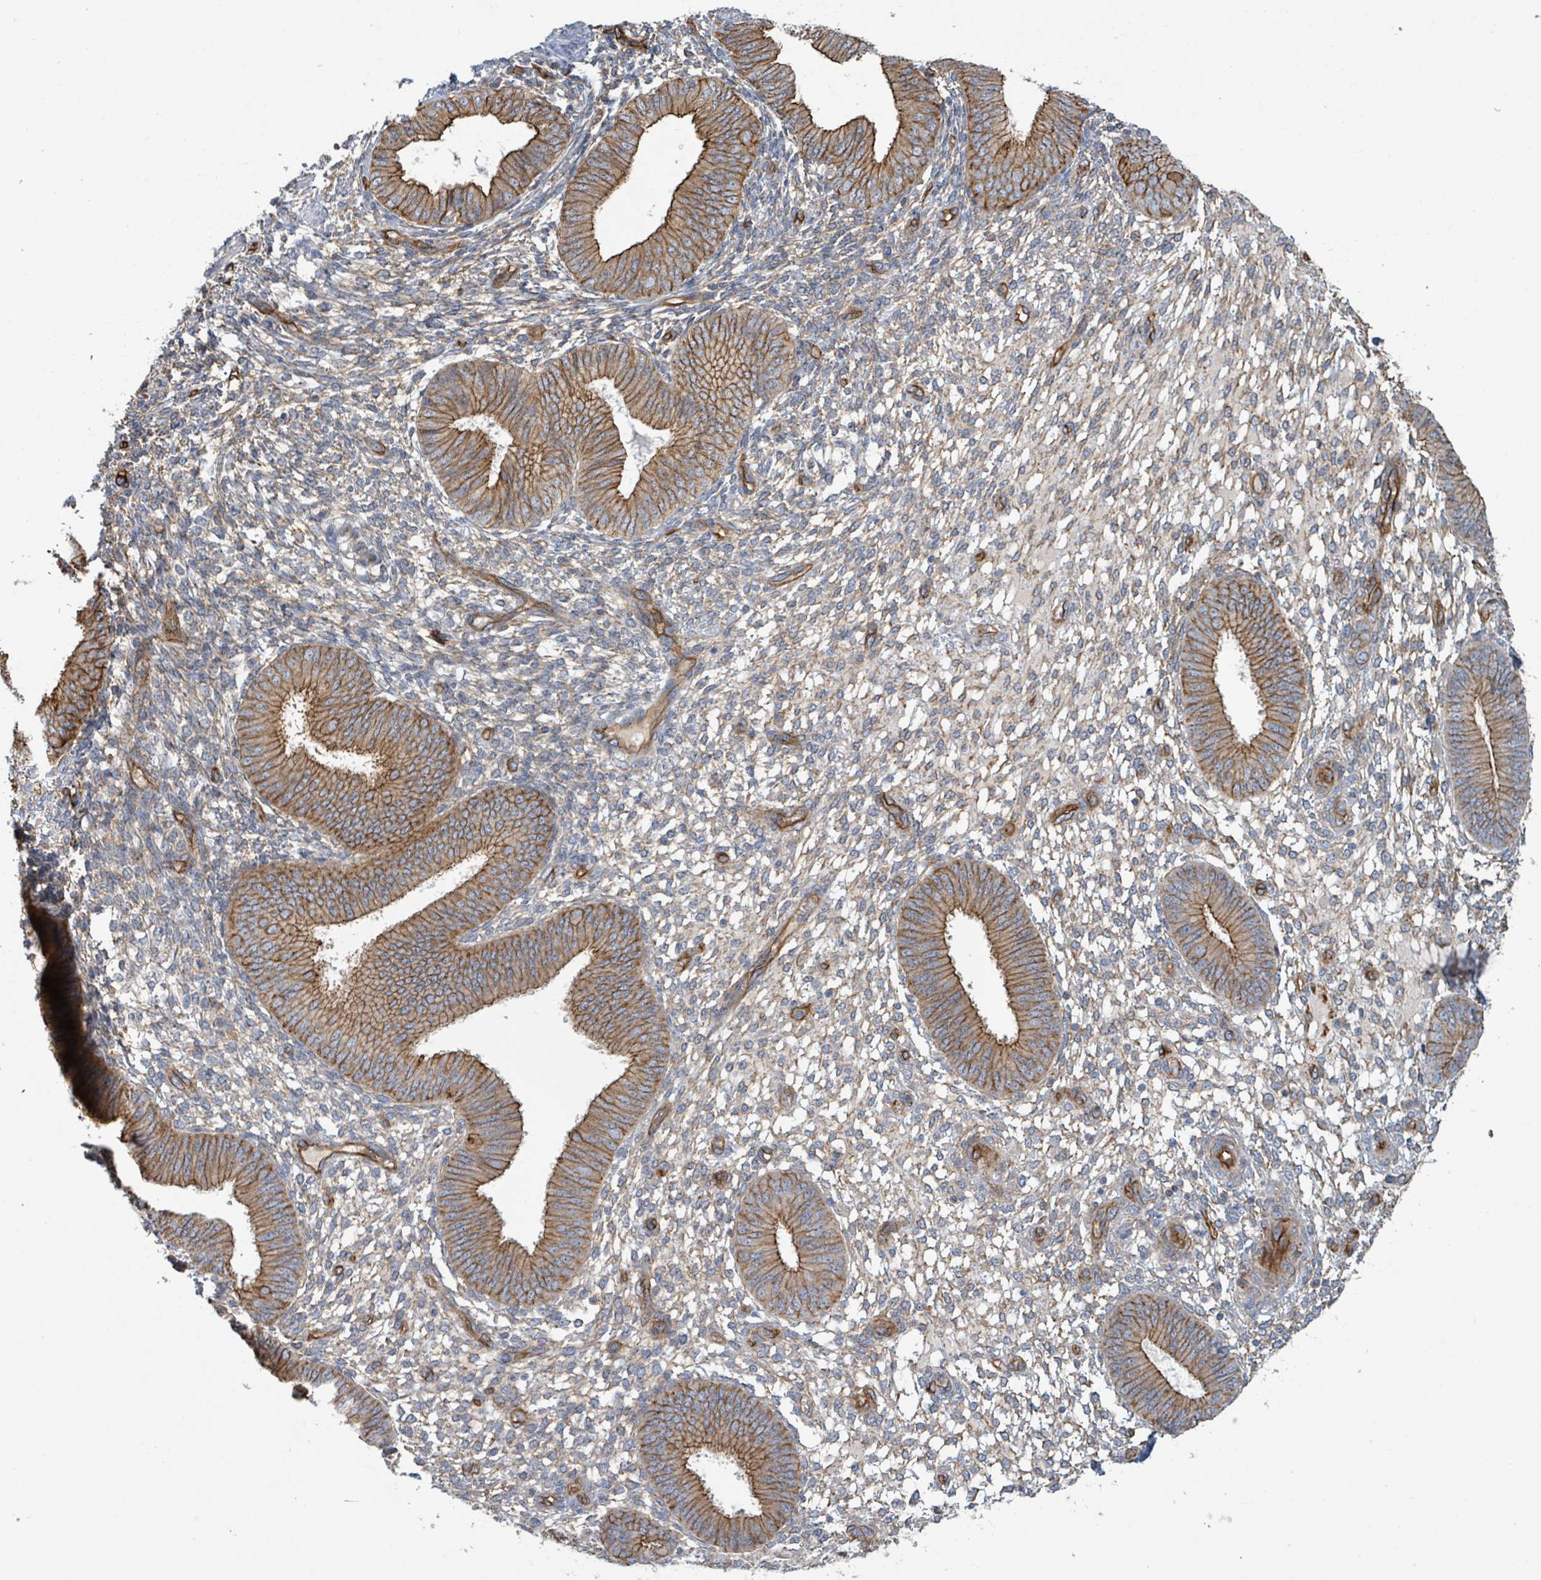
{"staining": {"intensity": "weak", "quantity": "25%-75%", "location": "cytoplasmic/membranous"}, "tissue": "endometrium", "cell_type": "Cells in endometrial stroma", "image_type": "normal", "snomed": [{"axis": "morphology", "description": "Normal tissue, NOS"}, {"axis": "topography", "description": "Endometrium"}], "caption": "Cells in endometrial stroma display weak cytoplasmic/membranous staining in about 25%-75% of cells in unremarkable endometrium.", "gene": "LDOC1", "patient": {"sex": "female", "age": 49}}